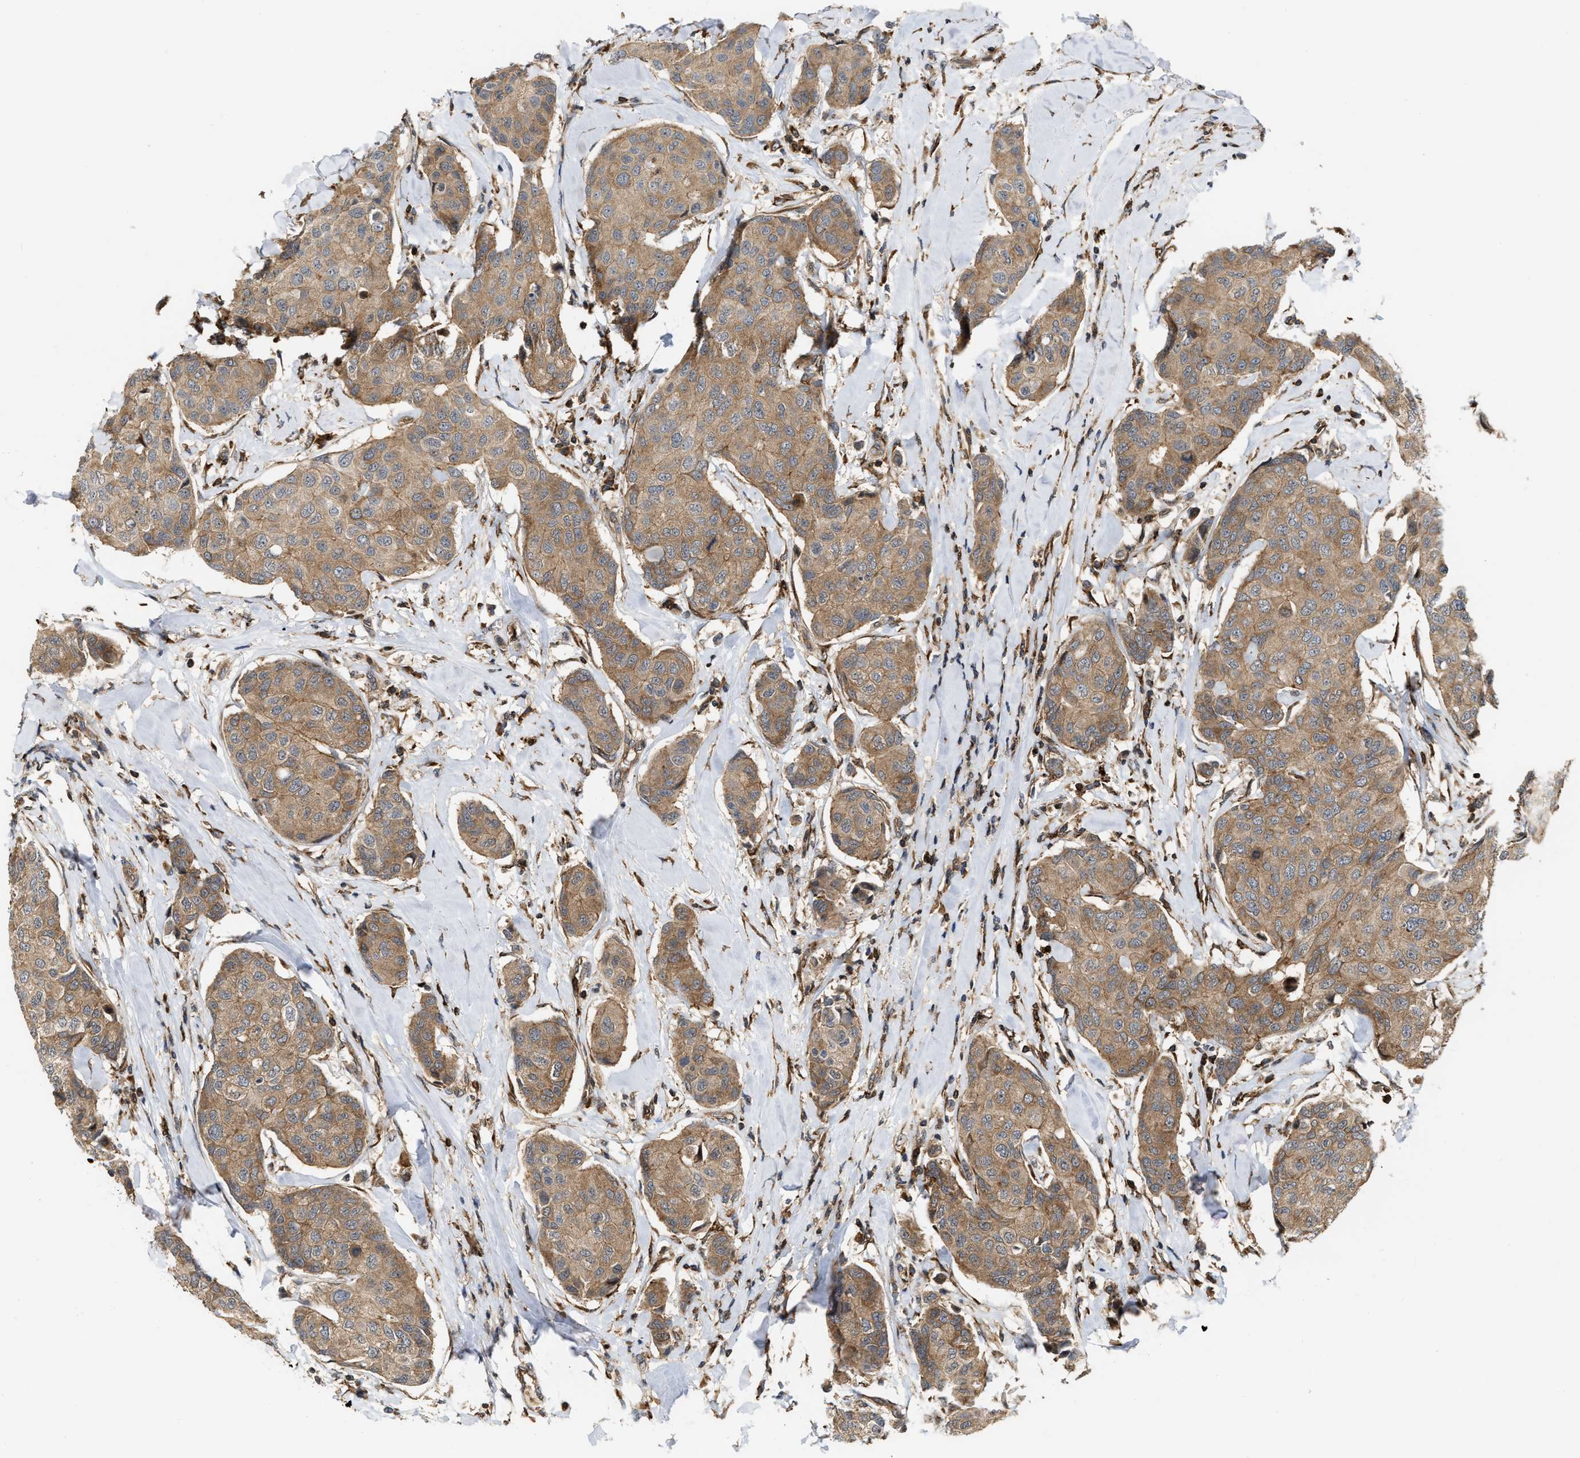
{"staining": {"intensity": "moderate", "quantity": ">75%", "location": "cytoplasmic/membranous"}, "tissue": "breast cancer", "cell_type": "Tumor cells", "image_type": "cancer", "snomed": [{"axis": "morphology", "description": "Duct carcinoma"}, {"axis": "topography", "description": "Breast"}], "caption": "High-magnification brightfield microscopy of breast cancer (invasive ductal carcinoma) stained with DAB (brown) and counterstained with hematoxylin (blue). tumor cells exhibit moderate cytoplasmic/membranous expression is appreciated in approximately>75% of cells.", "gene": "IQCE", "patient": {"sex": "female", "age": 80}}